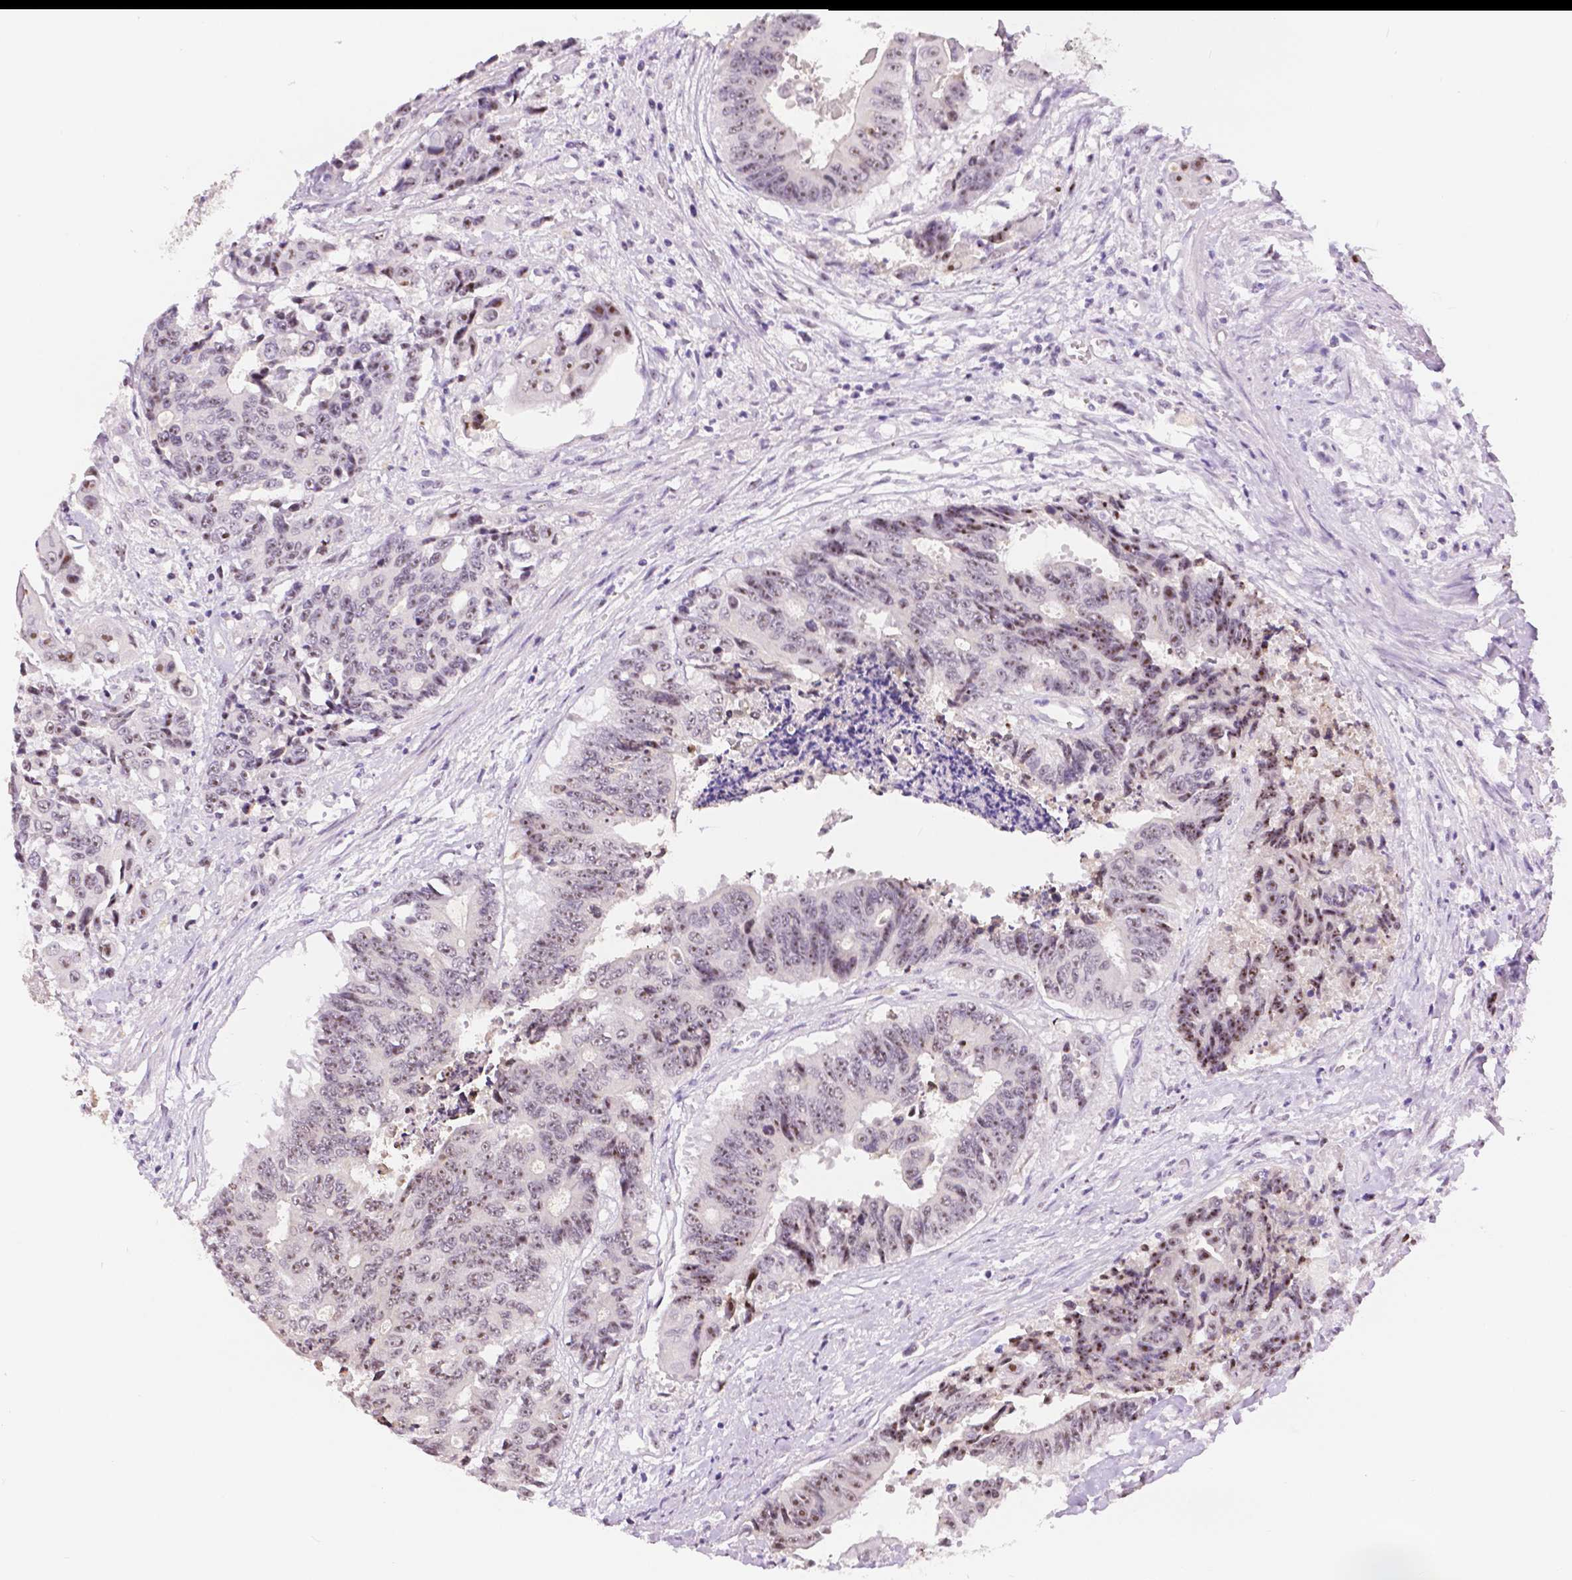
{"staining": {"intensity": "moderate", "quantity": "25%-75%", "location": "nuclear"}, "tissue": "colorectal cancer", "cell_type": "Tumor cells", "image_type": "cancer", "snomed": [{"axis": "morphology", "description": "Adenocarcinoma, NOS"}, {"axis": "topography", "description": "Rectum"}], "caption": "IHC of colorectal cancer displays medium levels of moderate nuclear expression in approximately 25%-75% of tumor cells.", "gene": "NHP2", "patient": {"sex": "male", "age": 54}}